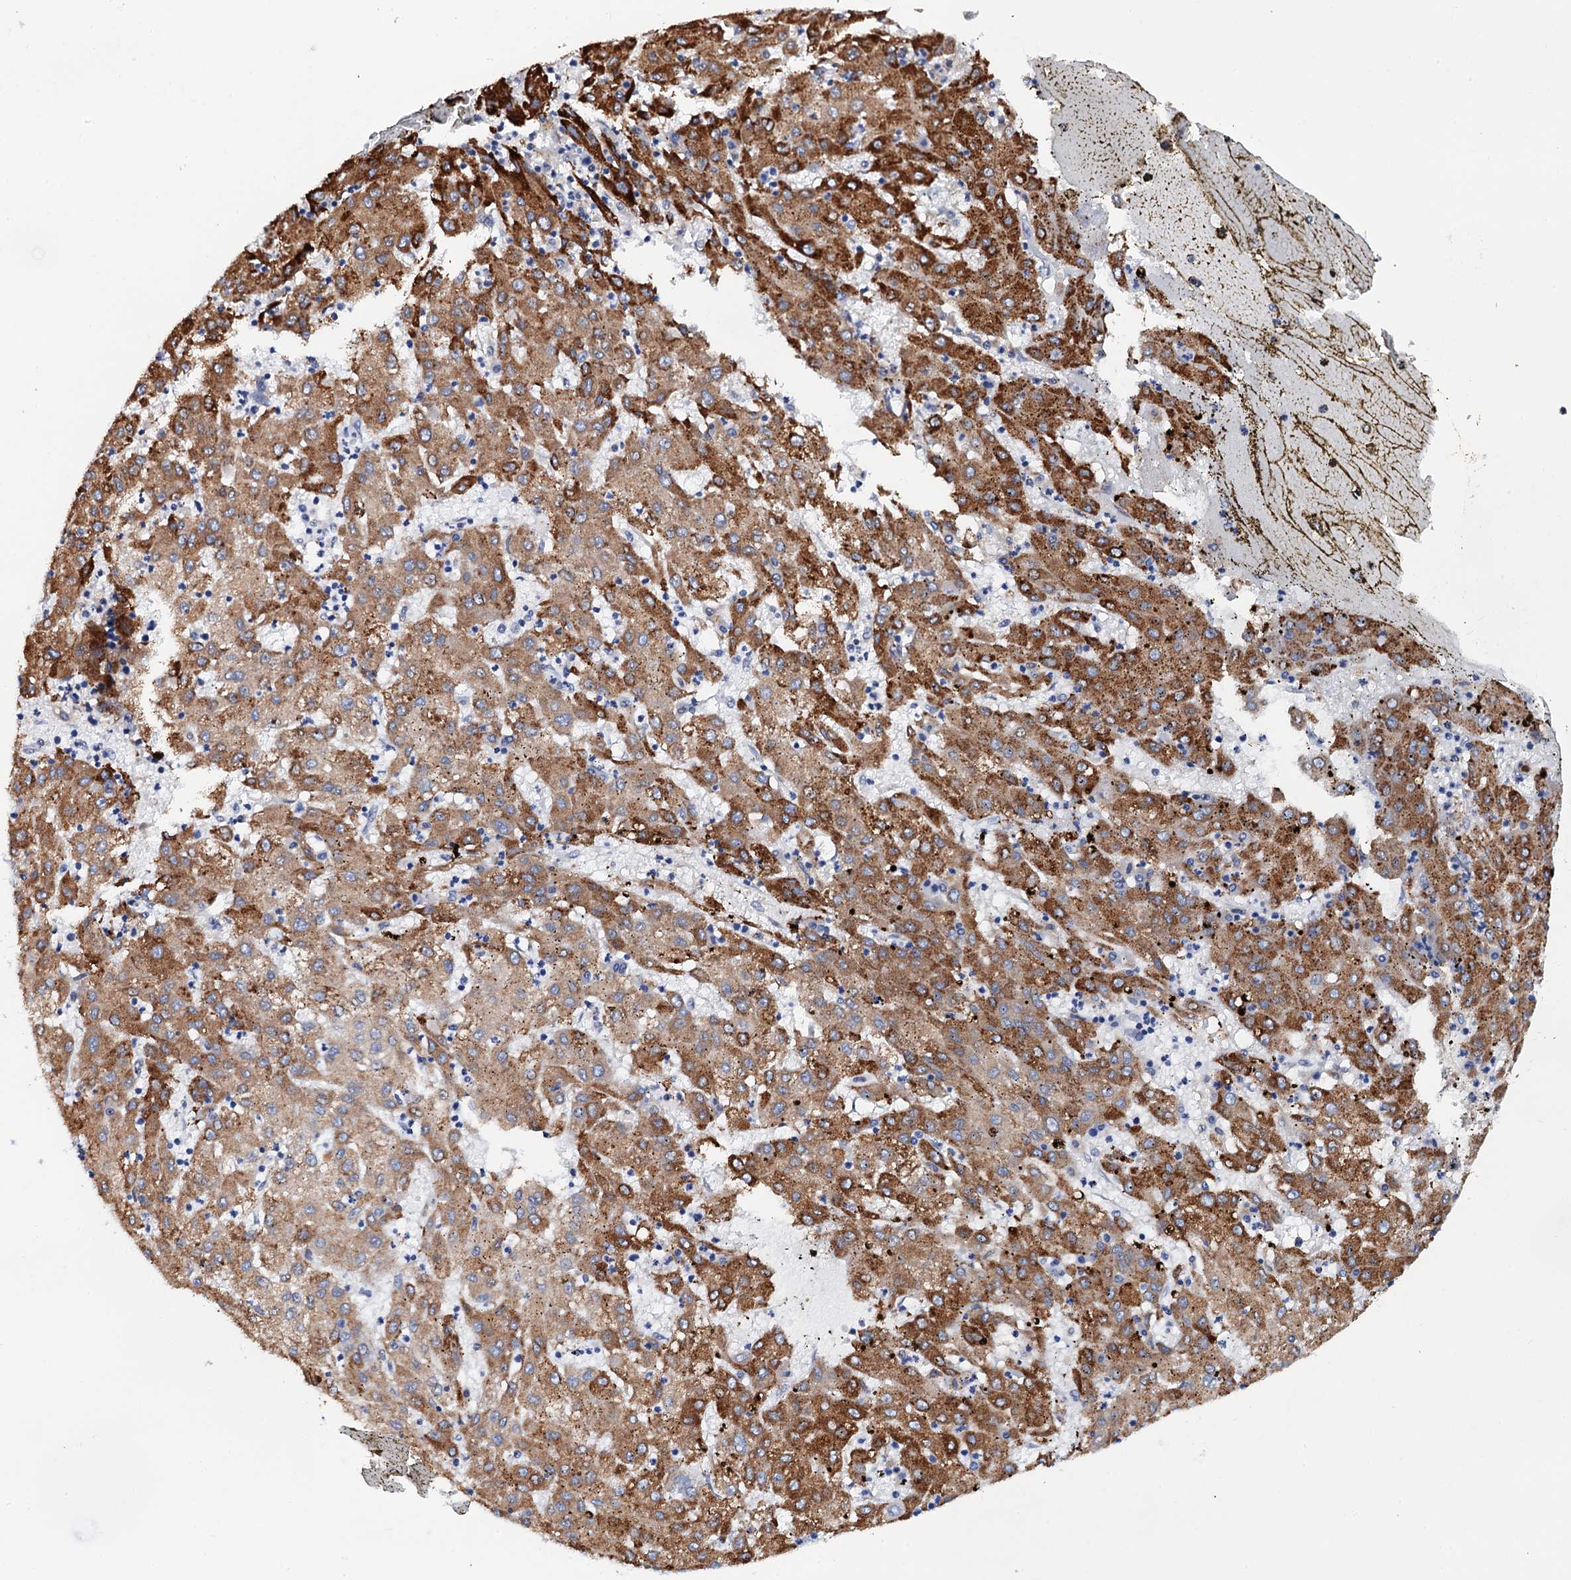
{"staining": {"intensity": "moderate", "quantity": ">75%", "location": "cytoplasmic/membranous"}, "tissue": "liver cancer", "cell_type": "Tumor cells", "image_type": "cancer", "snomed": [{"axis": "morphology", "description": "Carcinoma, Hepatocellular, NOS"}, {"axis": "topography", "description": "Liver"}], "caption": "Human liver cancer stained with a brown dye shows moderate cytoplasmic/membranous positive expression in about >75% of tumor cells.", "gene": "SLC7A10", "patient": {"sex": "male", "age": 72}}